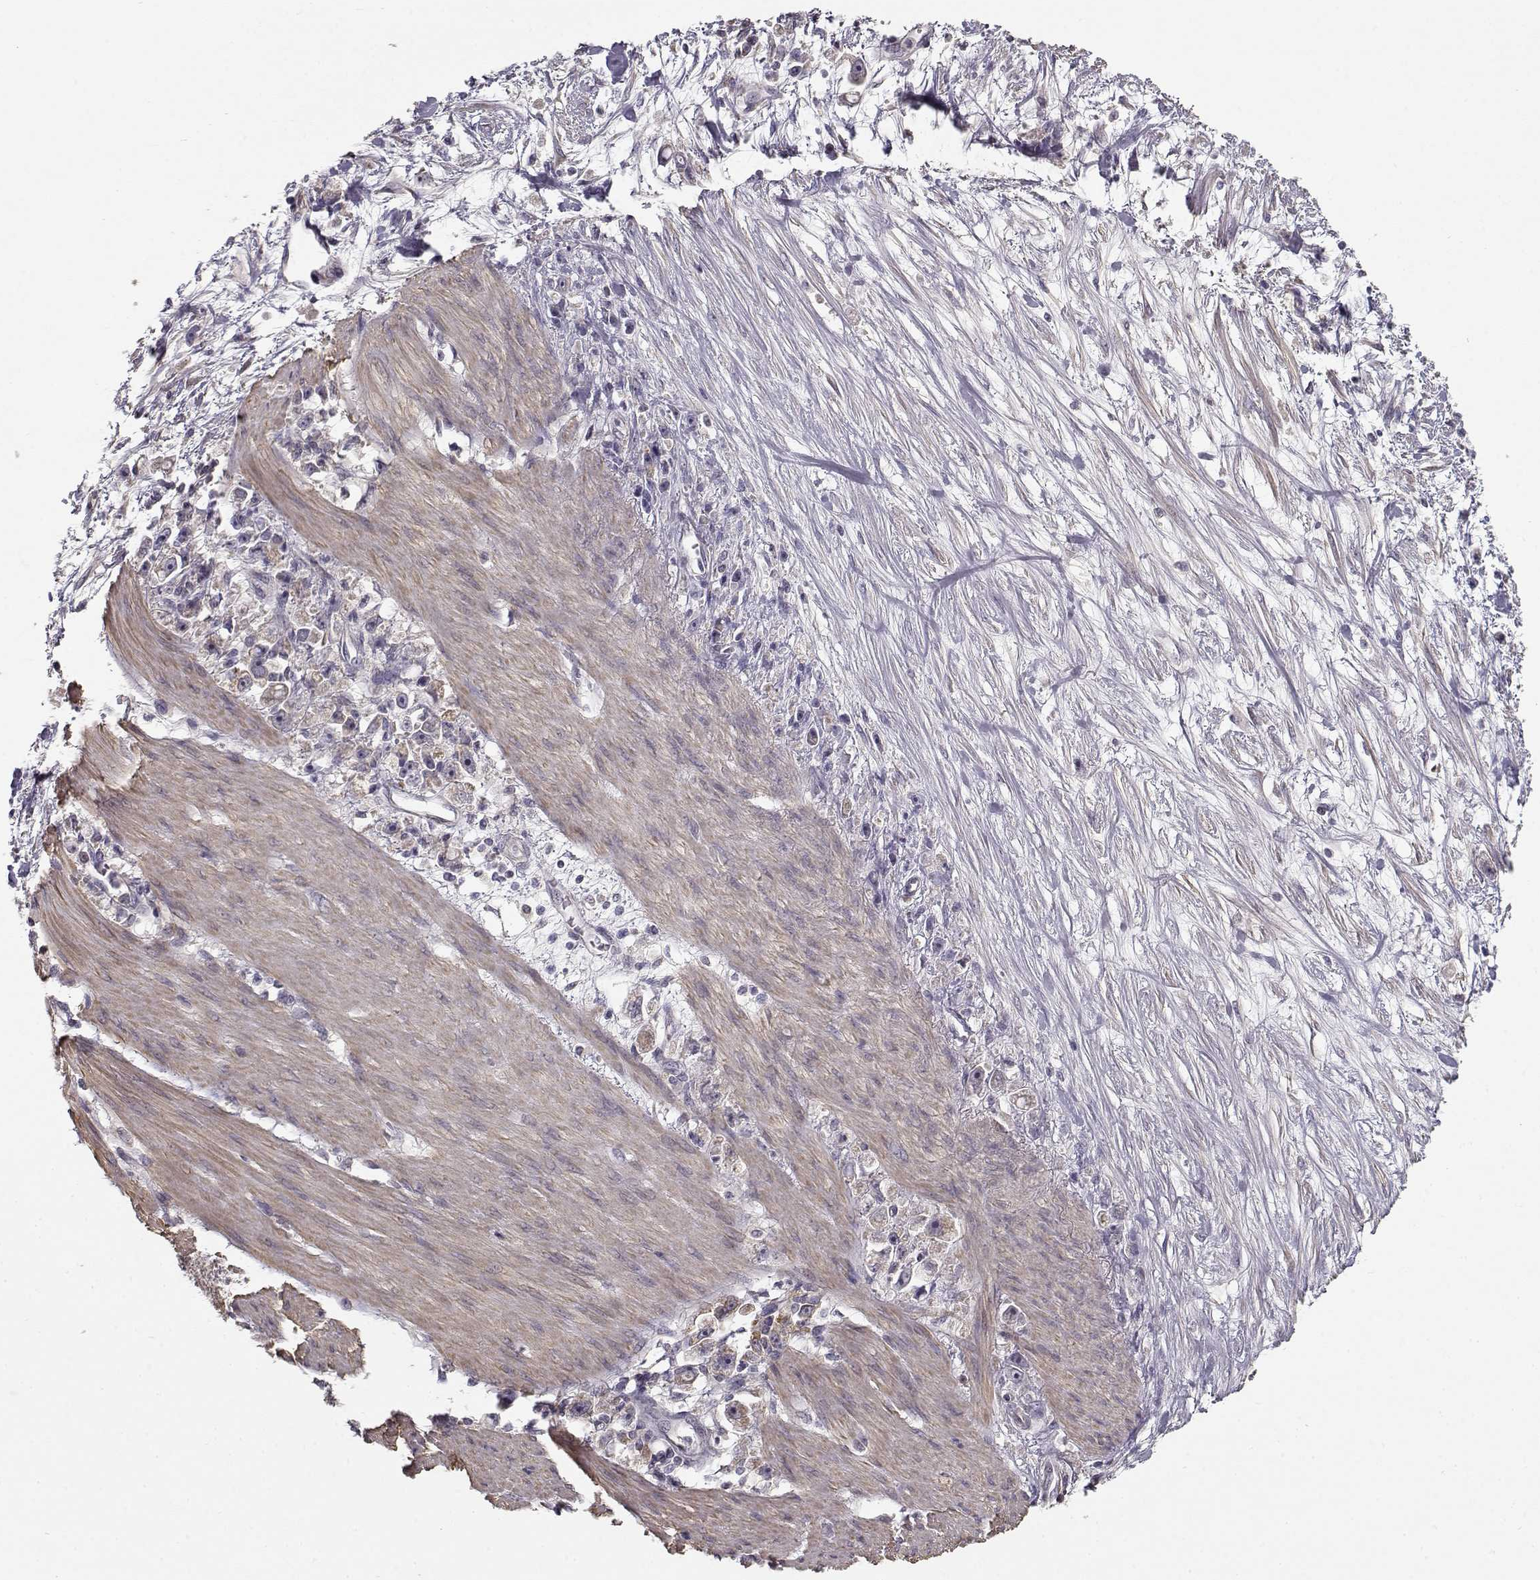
{"staining": {"intensity": "negative", "quantity": "none", "location": "none"}, "tissue": "stomach cancer", "cell_type": "Tumor cells", "image_type": "cancer", "snomed": [{"axis": "morphology", "description": "Adenocarcinoma, NOS"}, {"axis": "topography", "description": "Stomach"}], "caption": "High power microscopy photomicrograph of an IHC image of stomach adenocarcinoma, revealing no significant positivity in tumor cells.", "gene": "ENTPD8", "patient": {"sex": "female", "age": 59}}